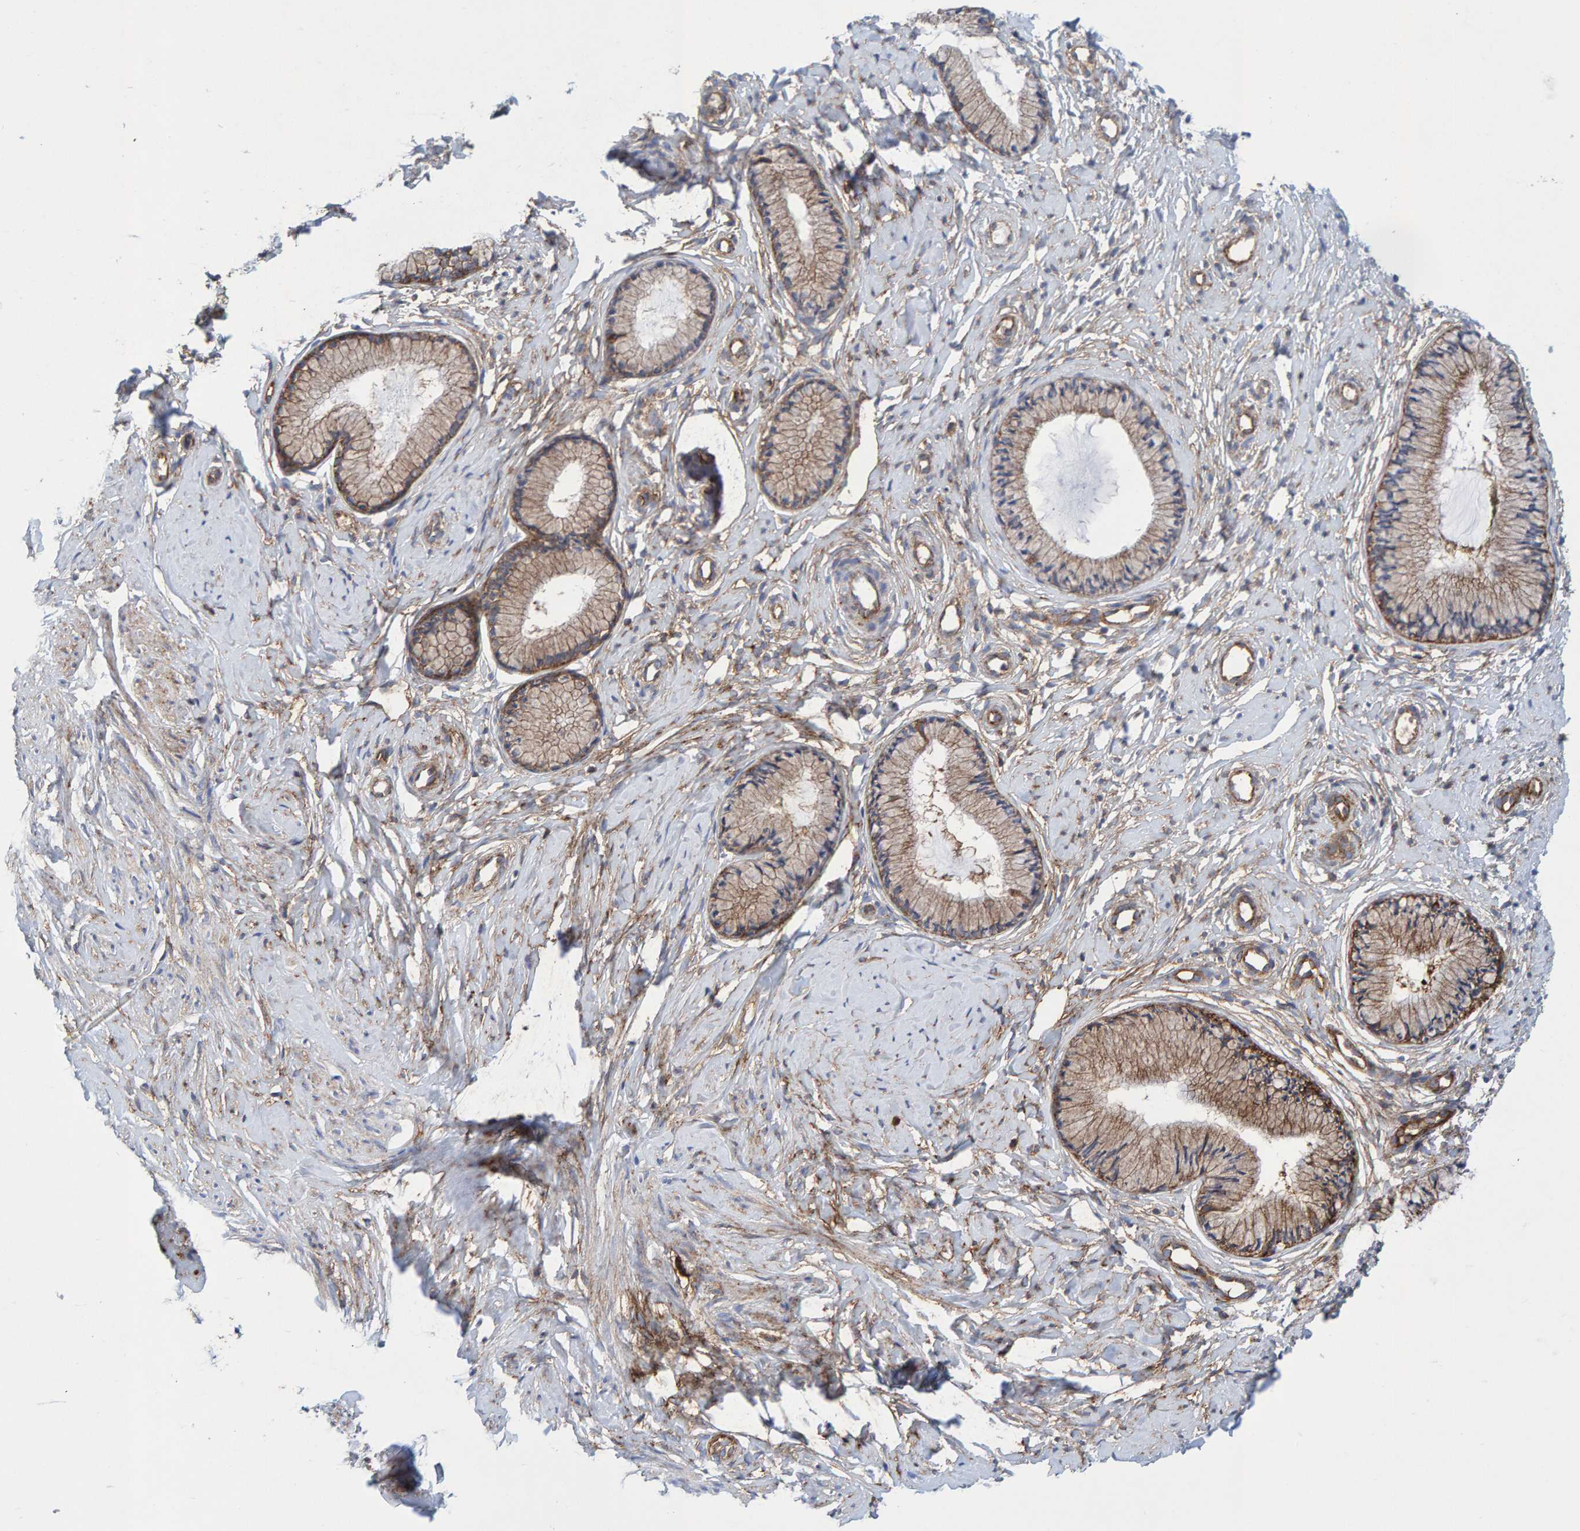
{"staining": {"intensity": "strong", "quantity": "25%-75%", "location": "cytoplasmic/membranous"}, "tissue": "cervix", "cell_type": "Glandular cells", "image_type": "normal", "snomed": [{"axis": "morphology", "description": "Normal tissue, NOS"}, {"axis": "topography", "description": "Cervix"}], "caption": "Cervix stained with immunohistochemistry (IHC) demonstrates strong cytoplasmic/membranous staining in about 25%-75% of glandular cells.", "gene": "MVP", "patient": {"sex": "female", "age": 46}}